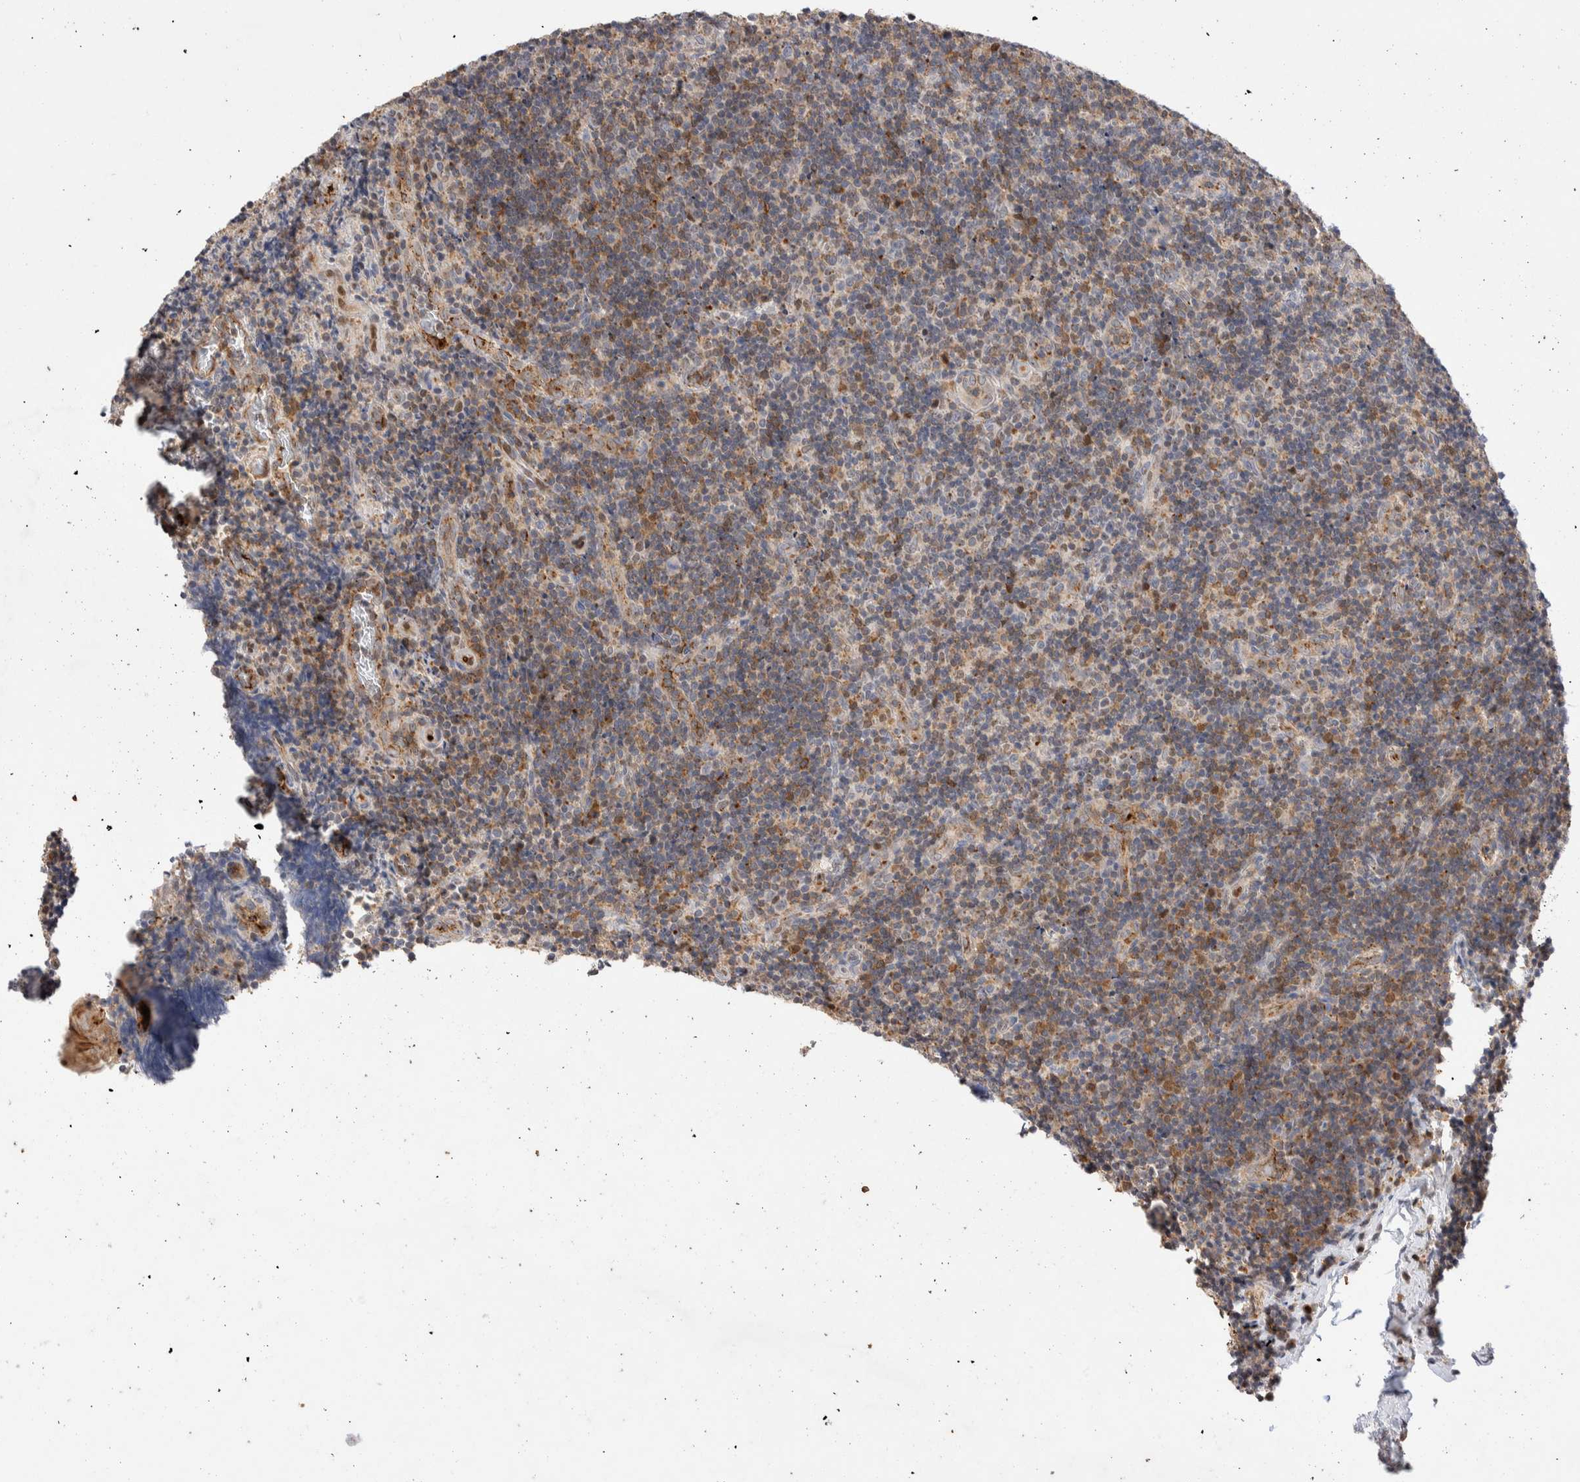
{"staining": {"intensity": "moderate", "quantity": "<25%", "location": "cytoplasmic/membranous"}, "tissue": "lymphoma", "cell_type": "Tumor cells", "image_type": "cancer", "snomed": [{"axis": "morphology", "description": "Malignant lymphoma, non-Hodgkin's type, High grade"}, {"axis": "topography", "description": "Tonsil"}], "caption": "Immunohistochemistry image of lymphoma stained for a protein (brown), which displays low levels of moderate cytoplasmic/membranous expression in about <25% of tumor cells.", "gene": "NSMAF", "patient": {"sex": "female", "age": 36}}